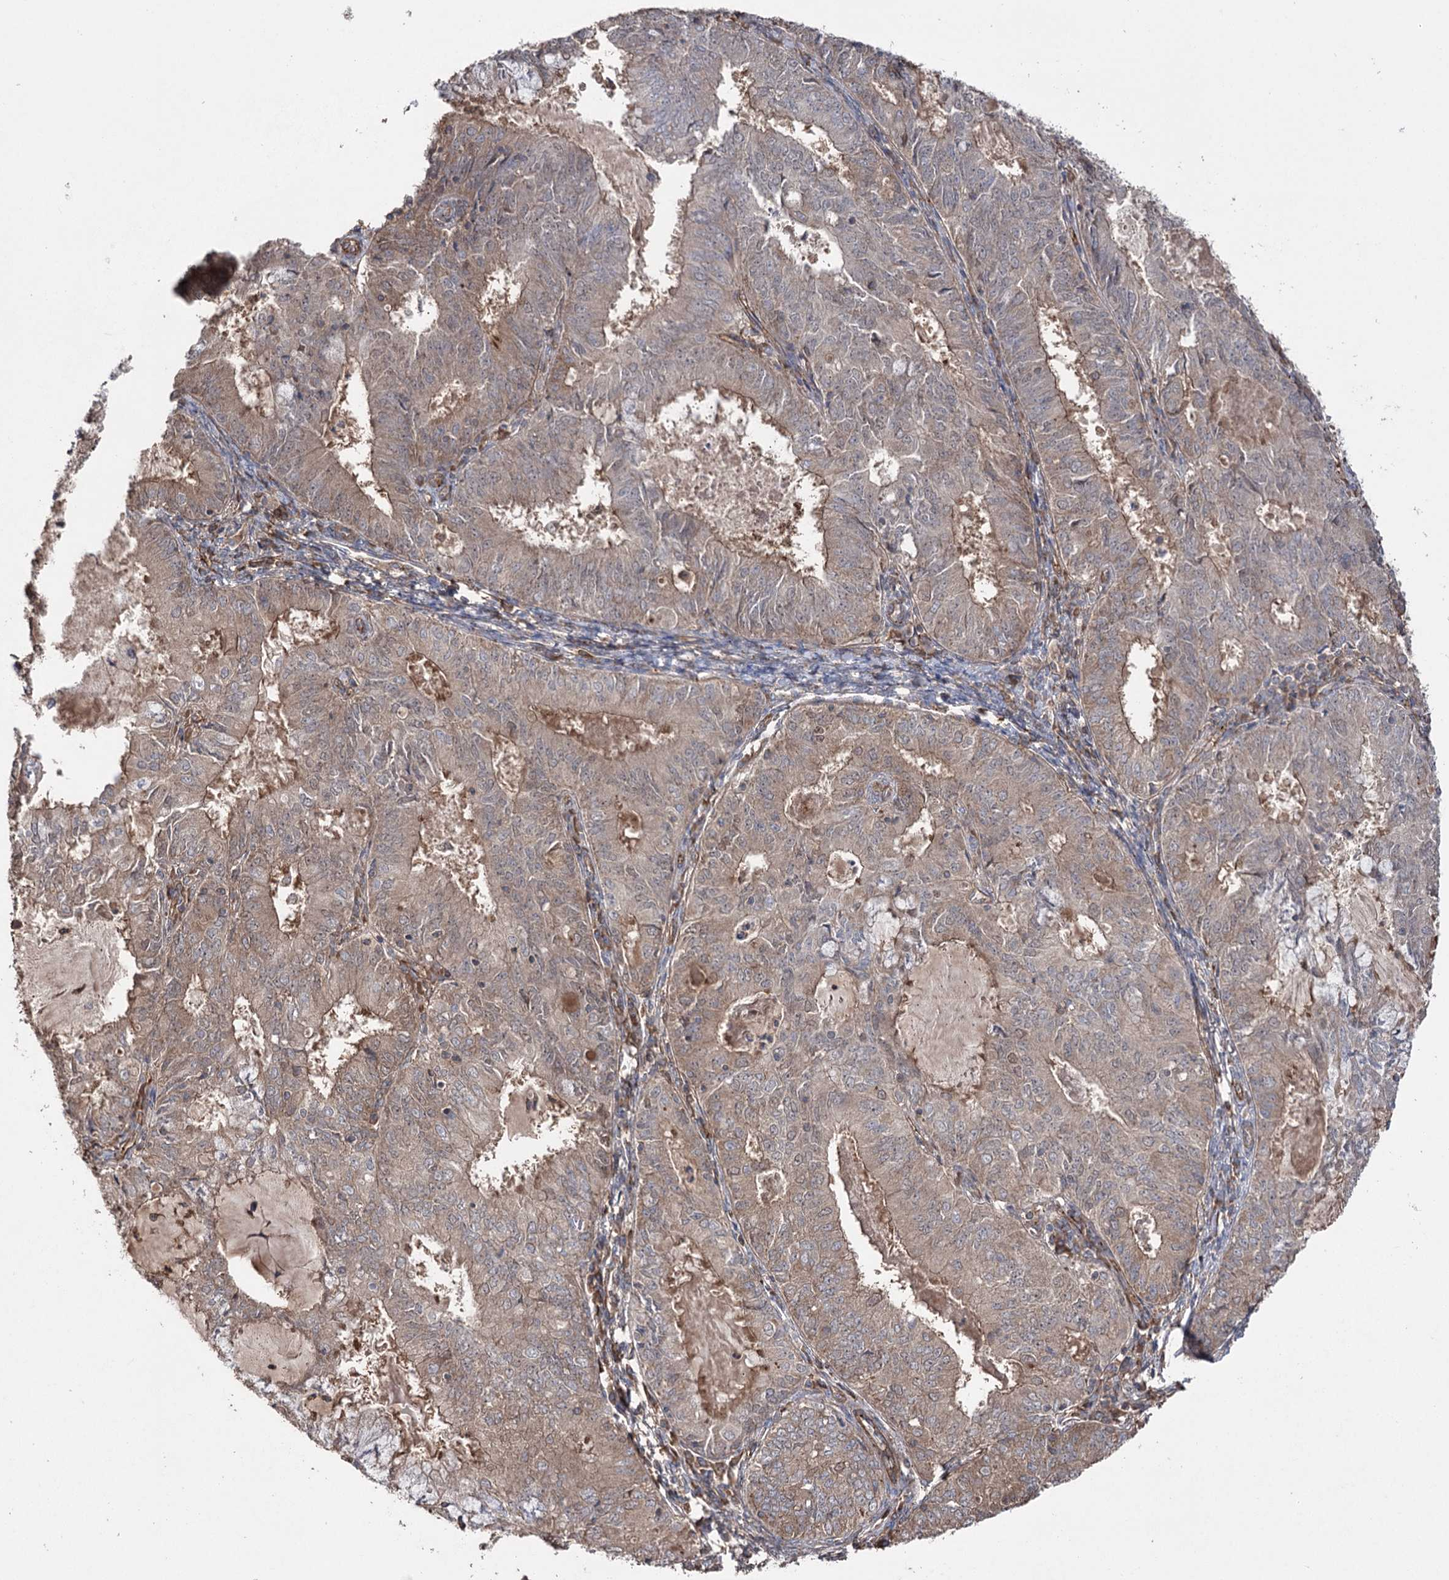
{"staining": {"intensity": "weak", "quantity": "25%-75%", "location": "cytoplasmic/membranous"}, "tissue": "endometrial cancer", "cell_type": "Tumor cells", "image_type": "cancer", "snomed": [{"axis": "morphology", "description": "Adenocarcinoma, NOS"}, {"axis": "topography", "description": "Endometrium"}], "caption": "Tumor cells reveal weak cytoplasmic/membranous expression in about 25%-75% of cells in endometrial cancer (adenocarcinoma).", "gene": "LARS2", "patient": {"sex": "female", "age": 57}}